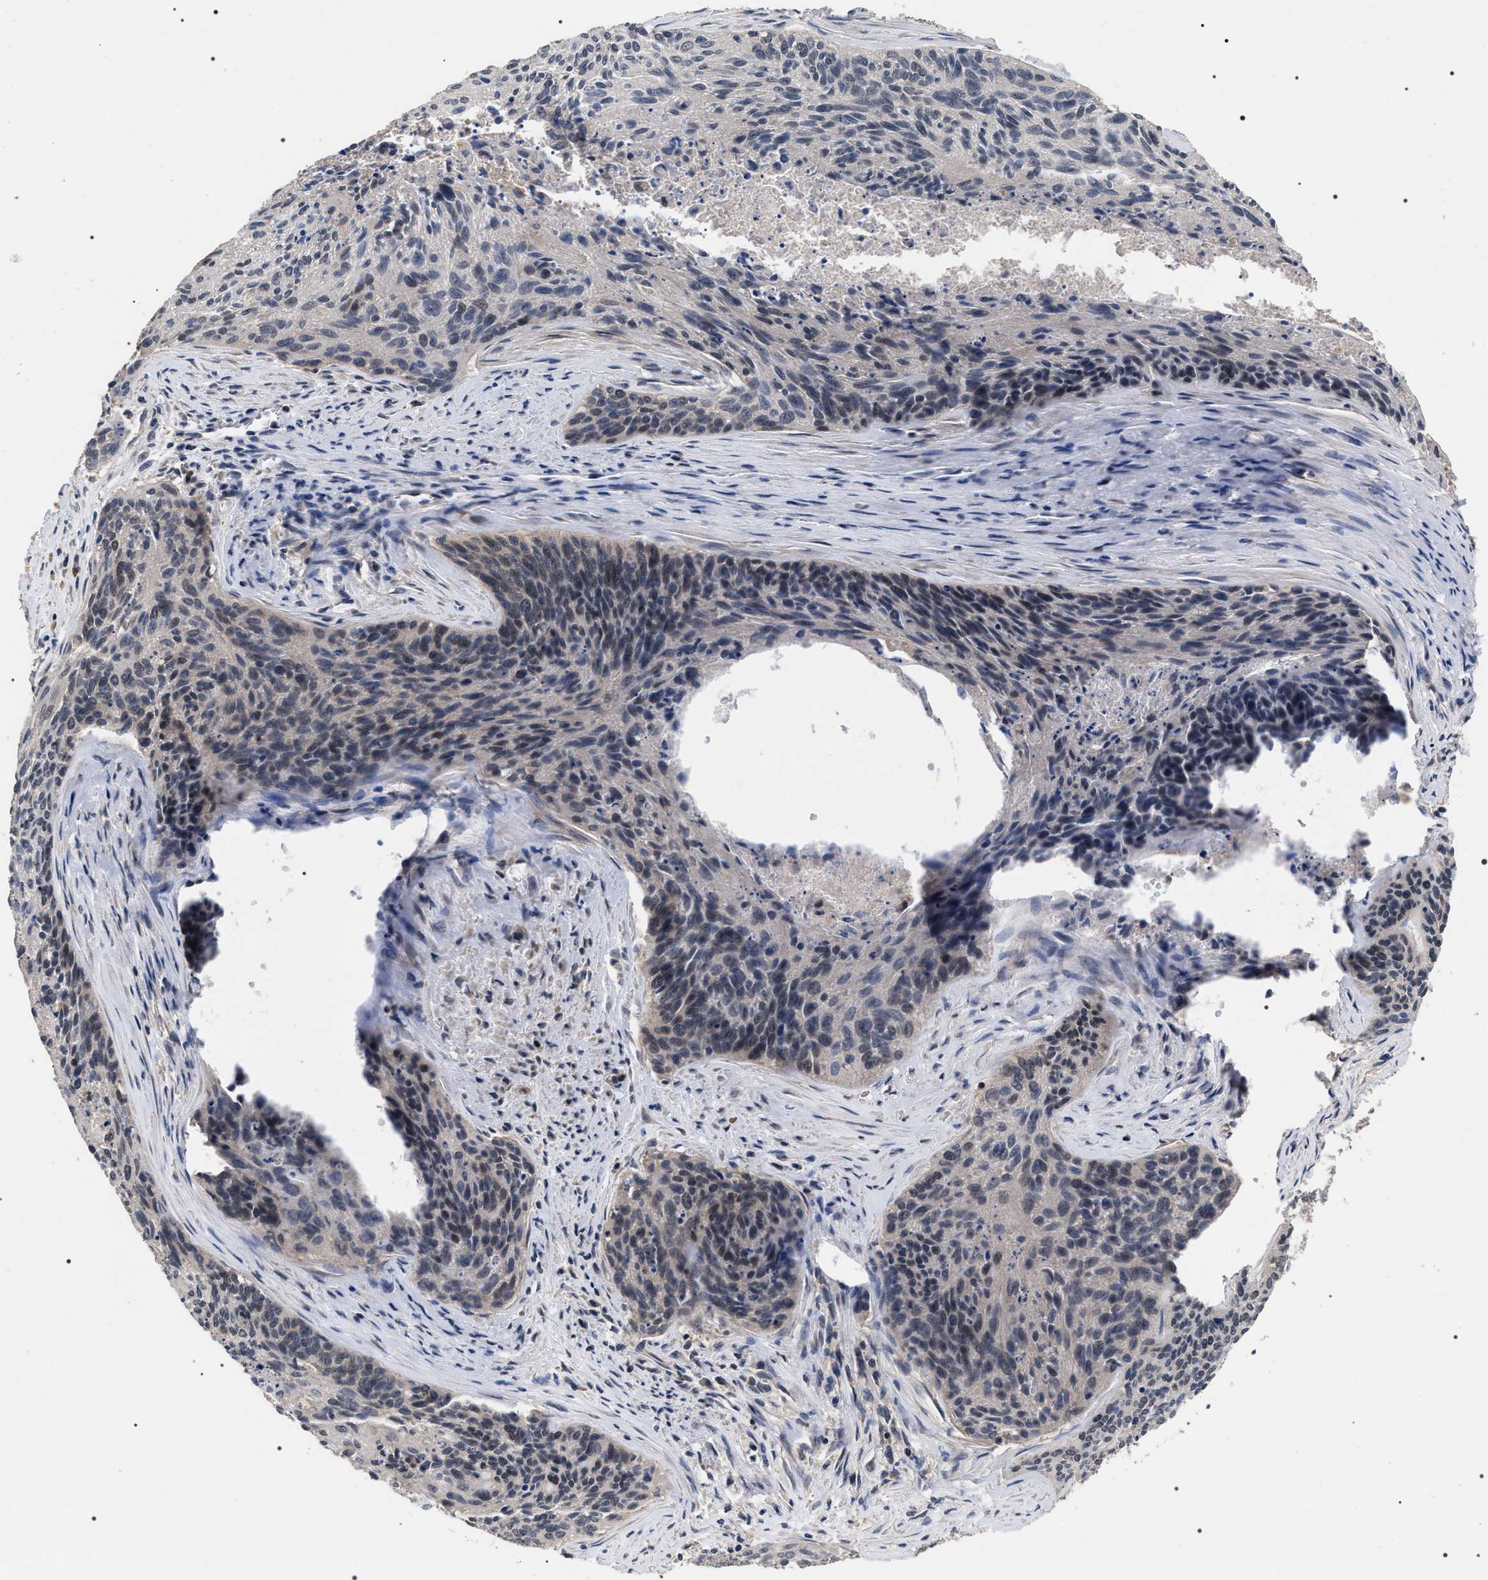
{"staining": {"intensity": "weak", "quantity": "<25%", "location": "nuclear"}, "tissue": "cervical cancer", "cell_type": "Tumor cells", "image_type": "cancer", "snomed": [{"axis": "morphology", "description": "Squamous cell carcinoma, NOS"}, {"axis": "topography", "description": "Cervix"}], "caption": "This is an immunohistochemistry image of human cervical squamous cell carcinoma. There is no positivity in tumor cells.", "gene": "UPF3A", "patient": {"sex": "female", "age": 55}}